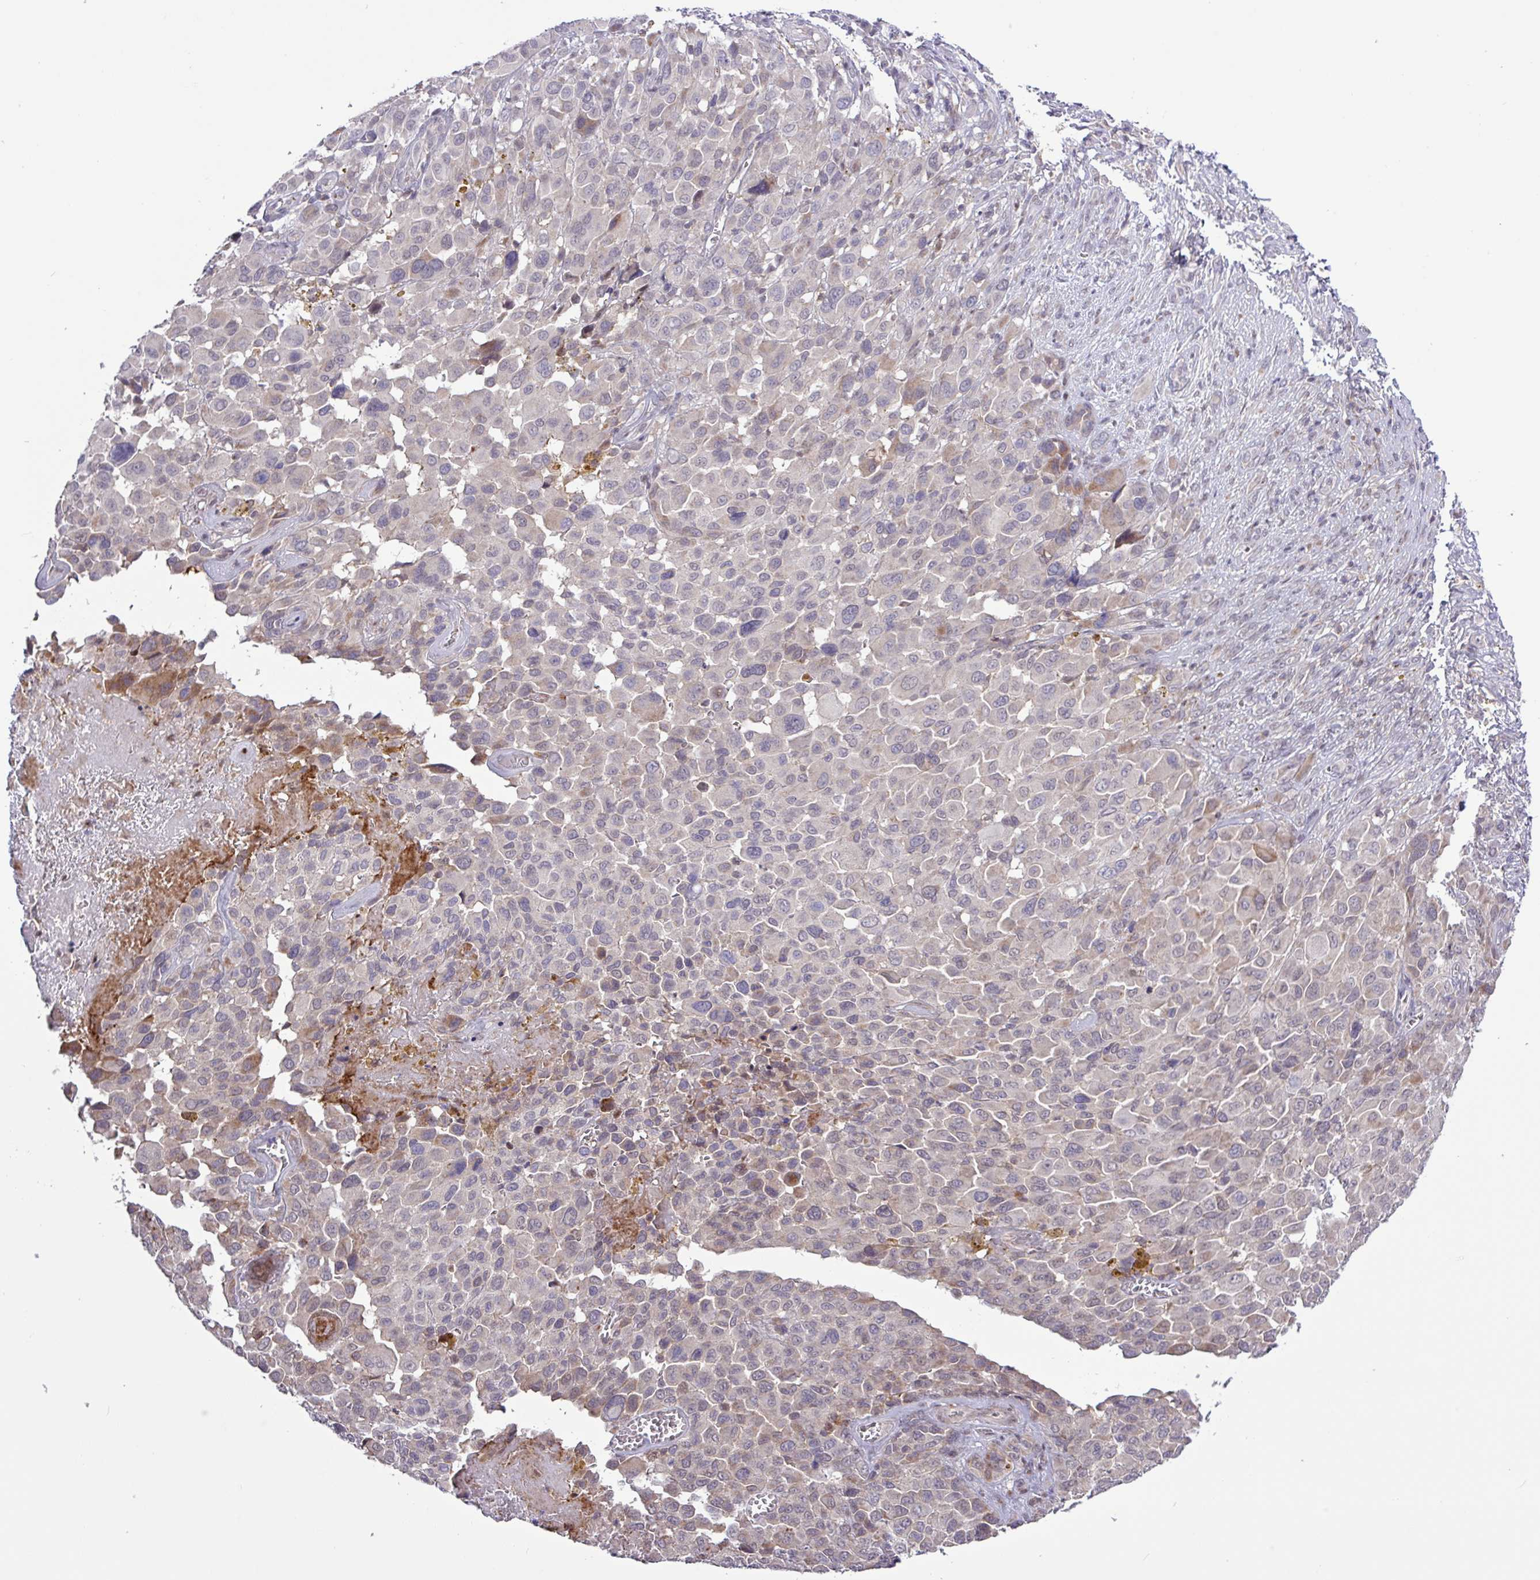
{"staining": {"intensity": "weak", "quantity": "<25%", "location": "cytoplasmic/membranous"}, "tissue": "melanoma", "cell_type": "Tumor cells", "image_type": "cancer", "snomed": [{"axis": "morphology", "description": "Malignant melanoma, NOS"}, {"axis": "topography", "description": "Skin of trunk"}], "caption": "This is an immunohistochemistry (IHC) micrograph of malignant melanoma. There is no staining in tumor cells.", "gene": "RTL3", "patient": {"sex": "male", "age": 71}}